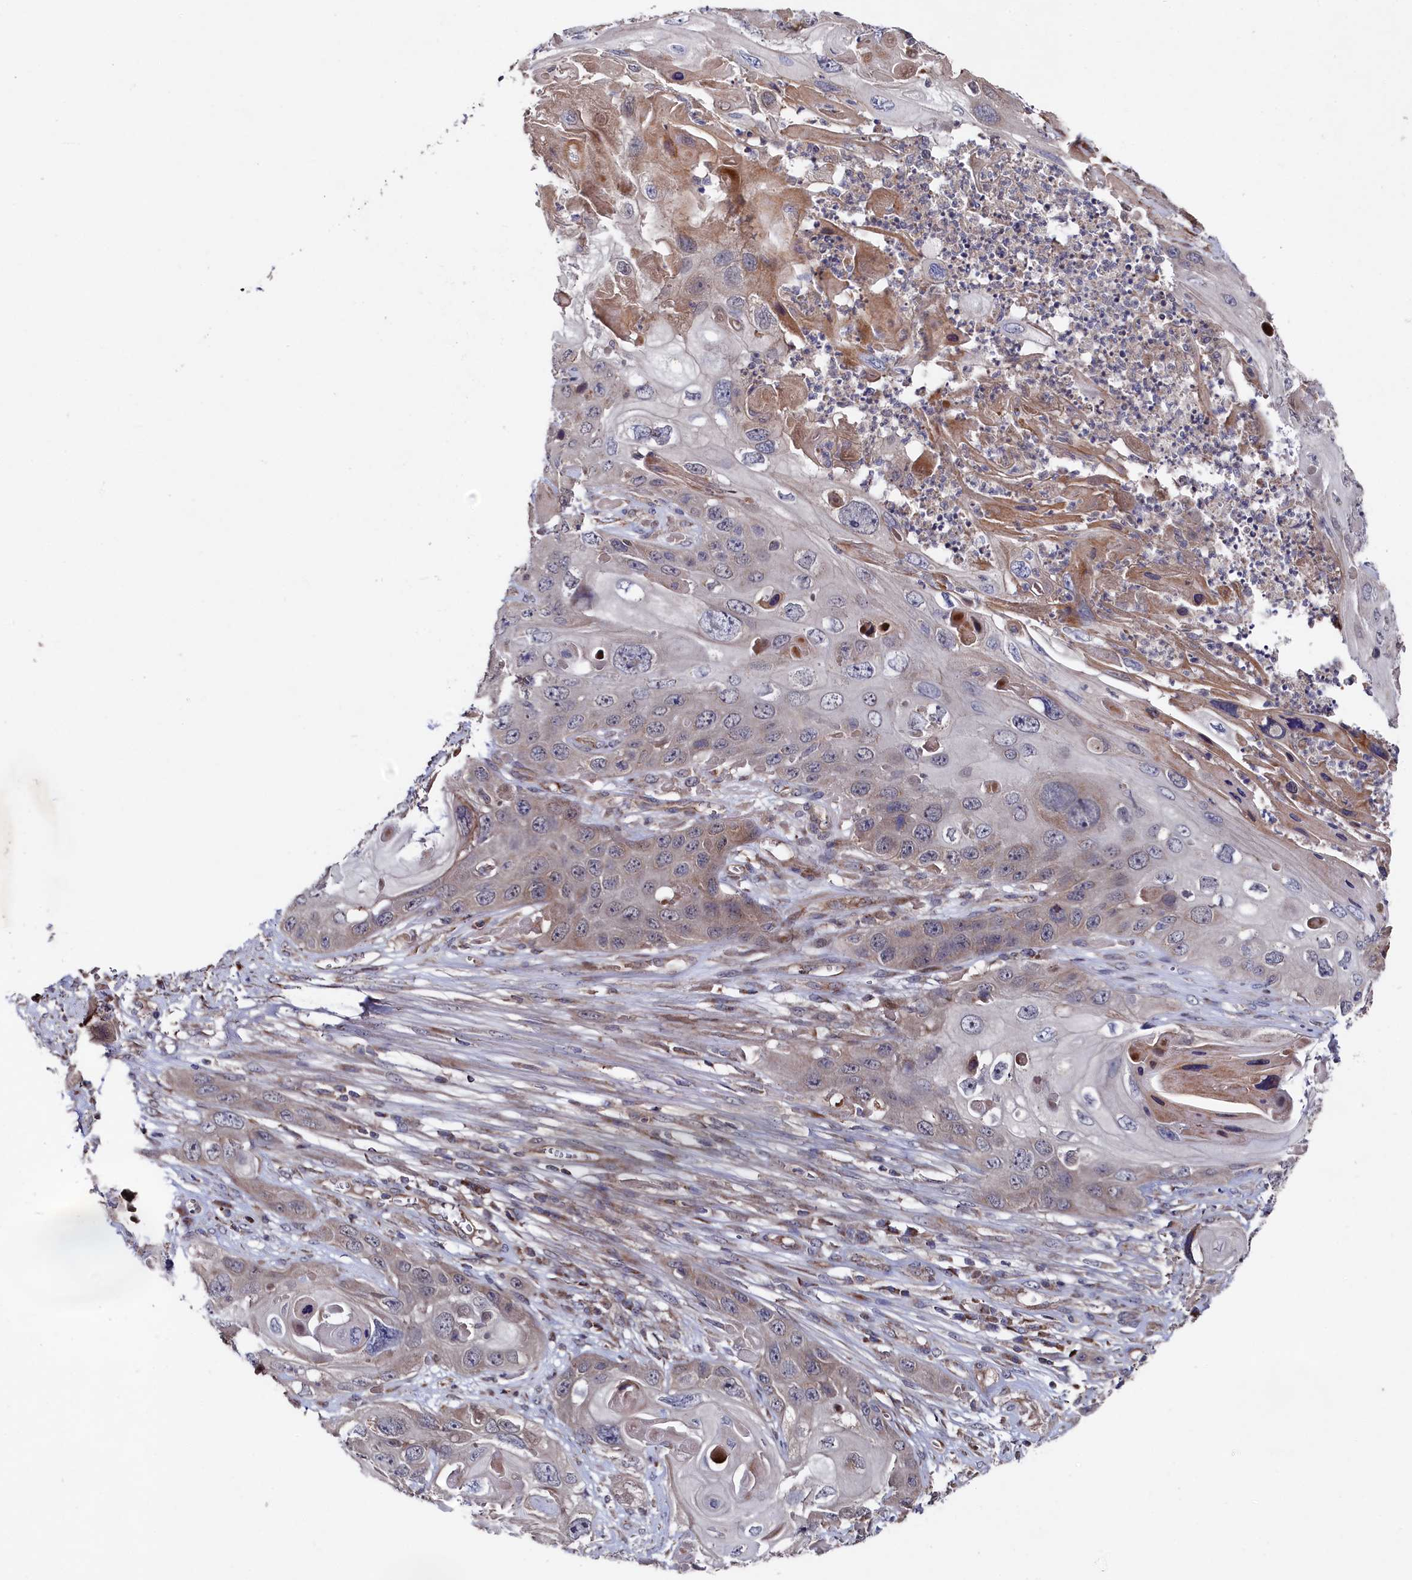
{"staining": {"intensity": "weak", "quantity": "25%-75%", "location": "cytoplasmic/membranous"}, "tissue": "skin cancer", "cell_type": "Tumor cells", "image_type": "cancer", "snomed": [{"axis": "morphology", "description": "Squamous cell carcinoma, NOS"}, {"axis": "topography", "description": "Skin"}], "caption": "Weak cytoplasmic/membranous expression for a protein is present in about 25%-75% of tumor cells of skin cancer (squamous cell carcinoma) using IHC.", "gene": "SUPV3L1", "patient": {"sex": "male", "age": 55}}